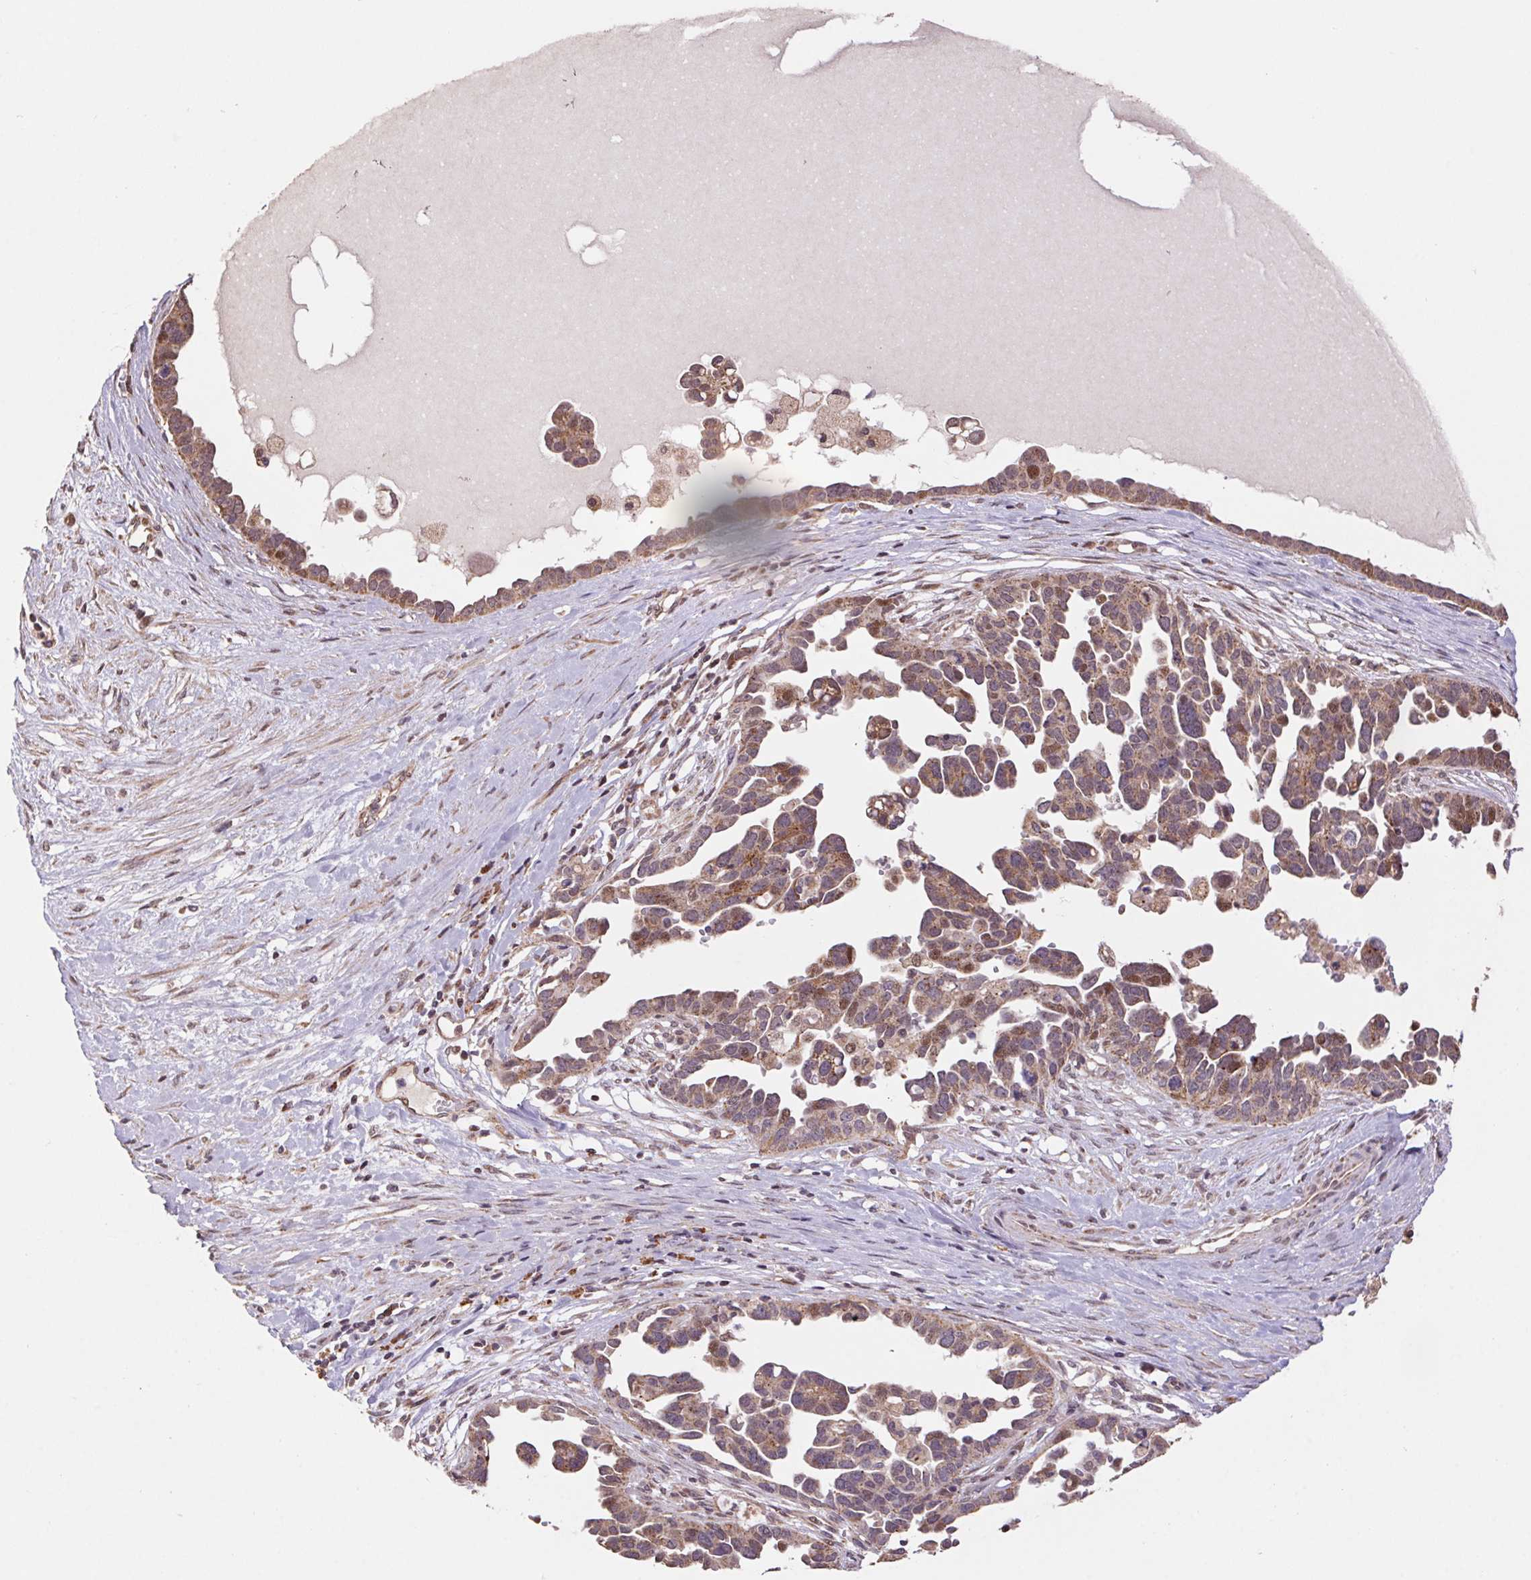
{"staining": {"intensity": "moderate", "quantity": ">75%", "location": "cytoplasmic/membranous"}, "tissue": "ovarian cancer", "cell_type": "Tumor cells", "image_type": "cancer", "snomed": [{"axis": "morphology", "description": "Cystadenocarcinoma, serous, NOS"}, {"axis": "topography", "description": "Ovary"}], "caption": "DAB (3,3'-diaminobenzidine) immunohistochemical staining of human ovarian serous cystadenocarcinoma shows moderate cytoplasmic/membranous protein staining in about >75% of tumor cells.", "gene": "PDHA1", "patient": {"sex": "female", "age": 54}}